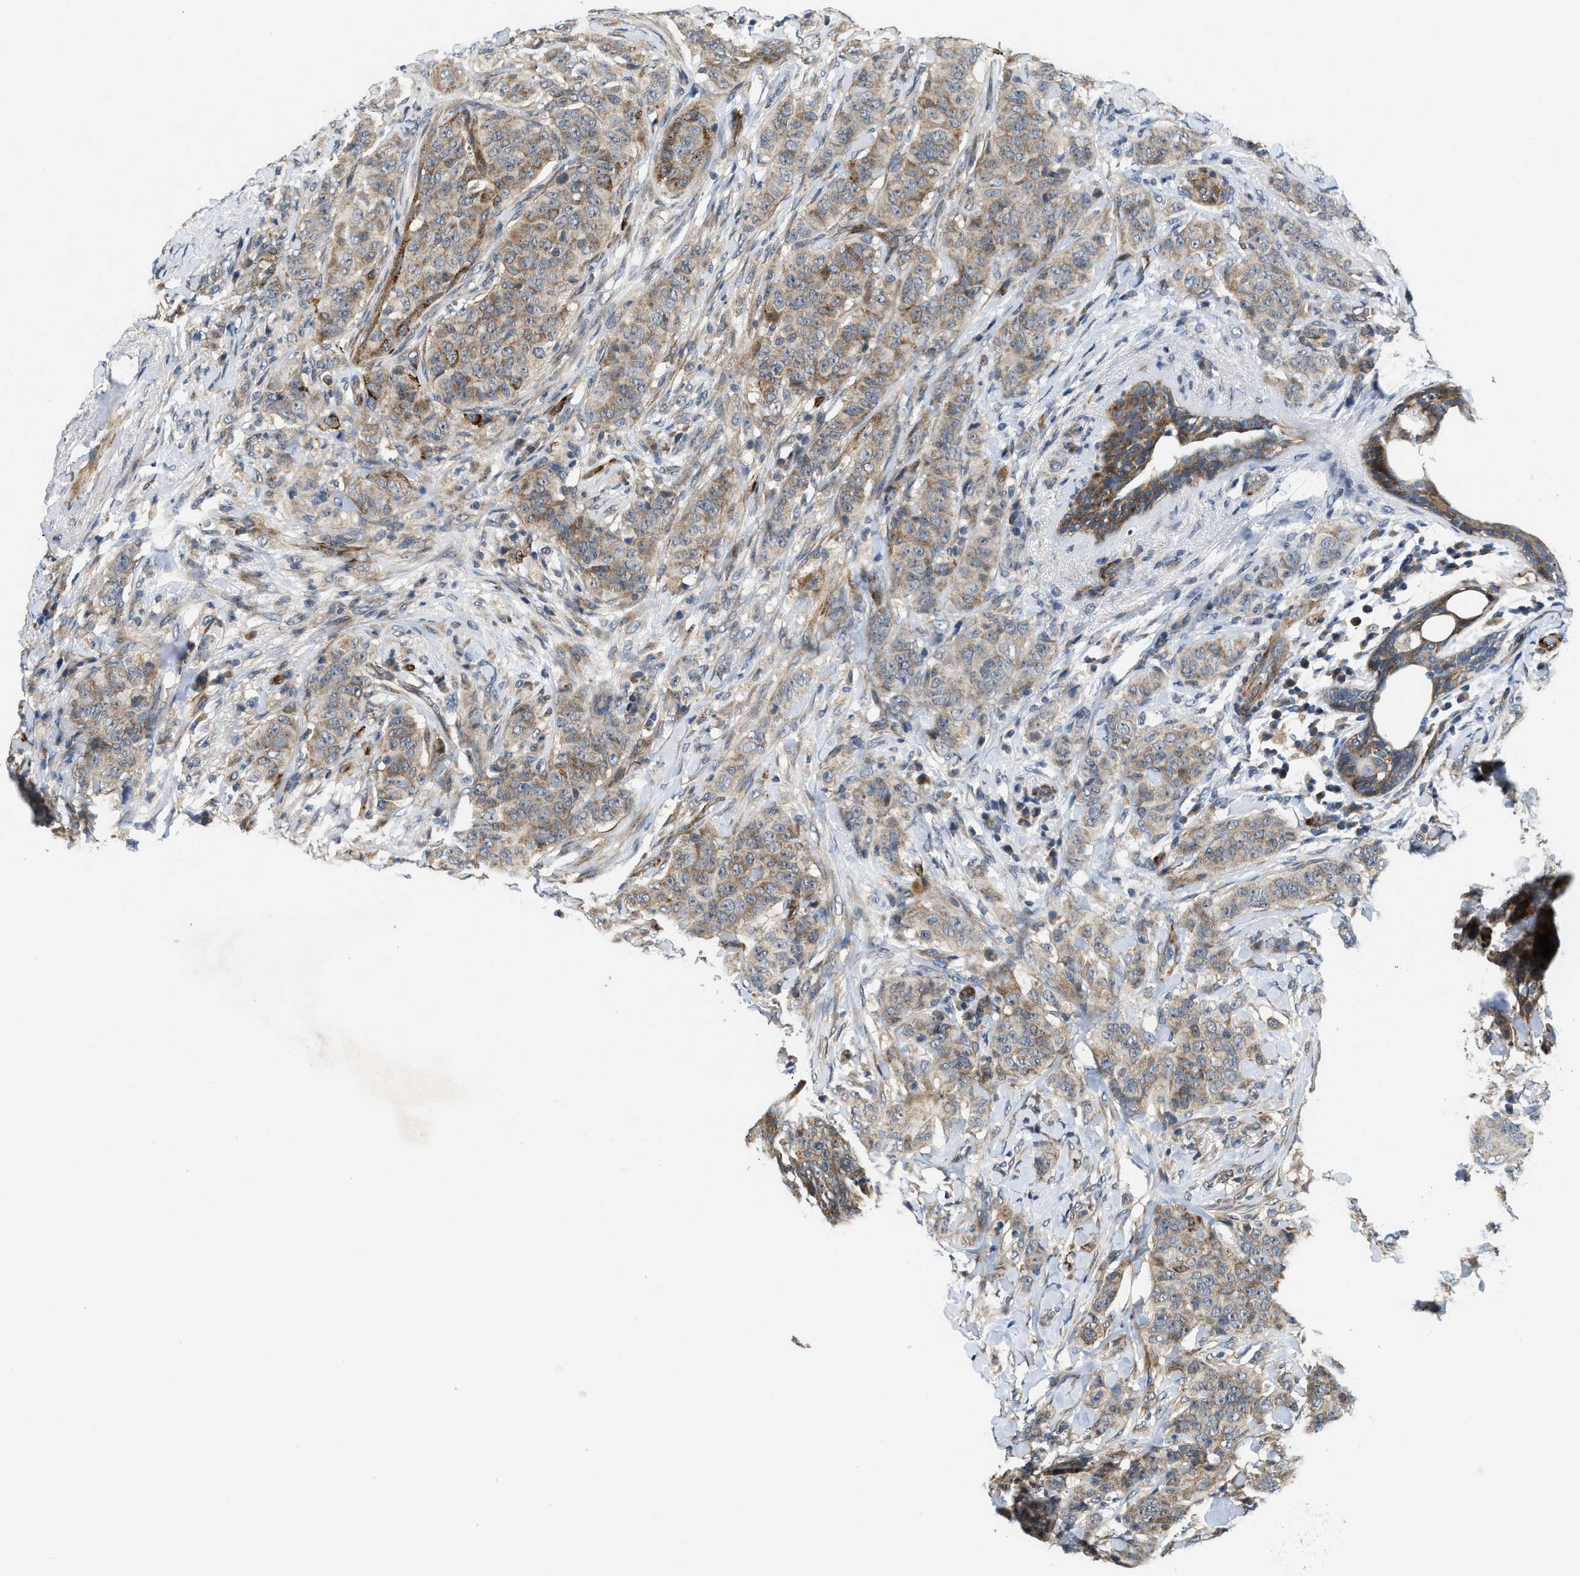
{"staining": {"intensity": "moderate", "quantity": "25%-75%", "location": "cytoplasmic/membranous"}, "tissue": "breast cancer", "cell_type": "Tumor cells", "image_type": "cancer", "snomed": [{"axis": "morphology", "description": "Normal tissue, NOS"}, {"axis": "morphology", "description": "Duct carcinoma"}, {"axis": "topography", "description": "Breast"}], "caption": "About 25%-75% of tumor cells in breast cancer show moderate cytoplasmic/membranous protein staining as visualized by brown immunohistochemical staining.", "gene": "ZNF599", "patient": {"sex": "female", "age": 40}}